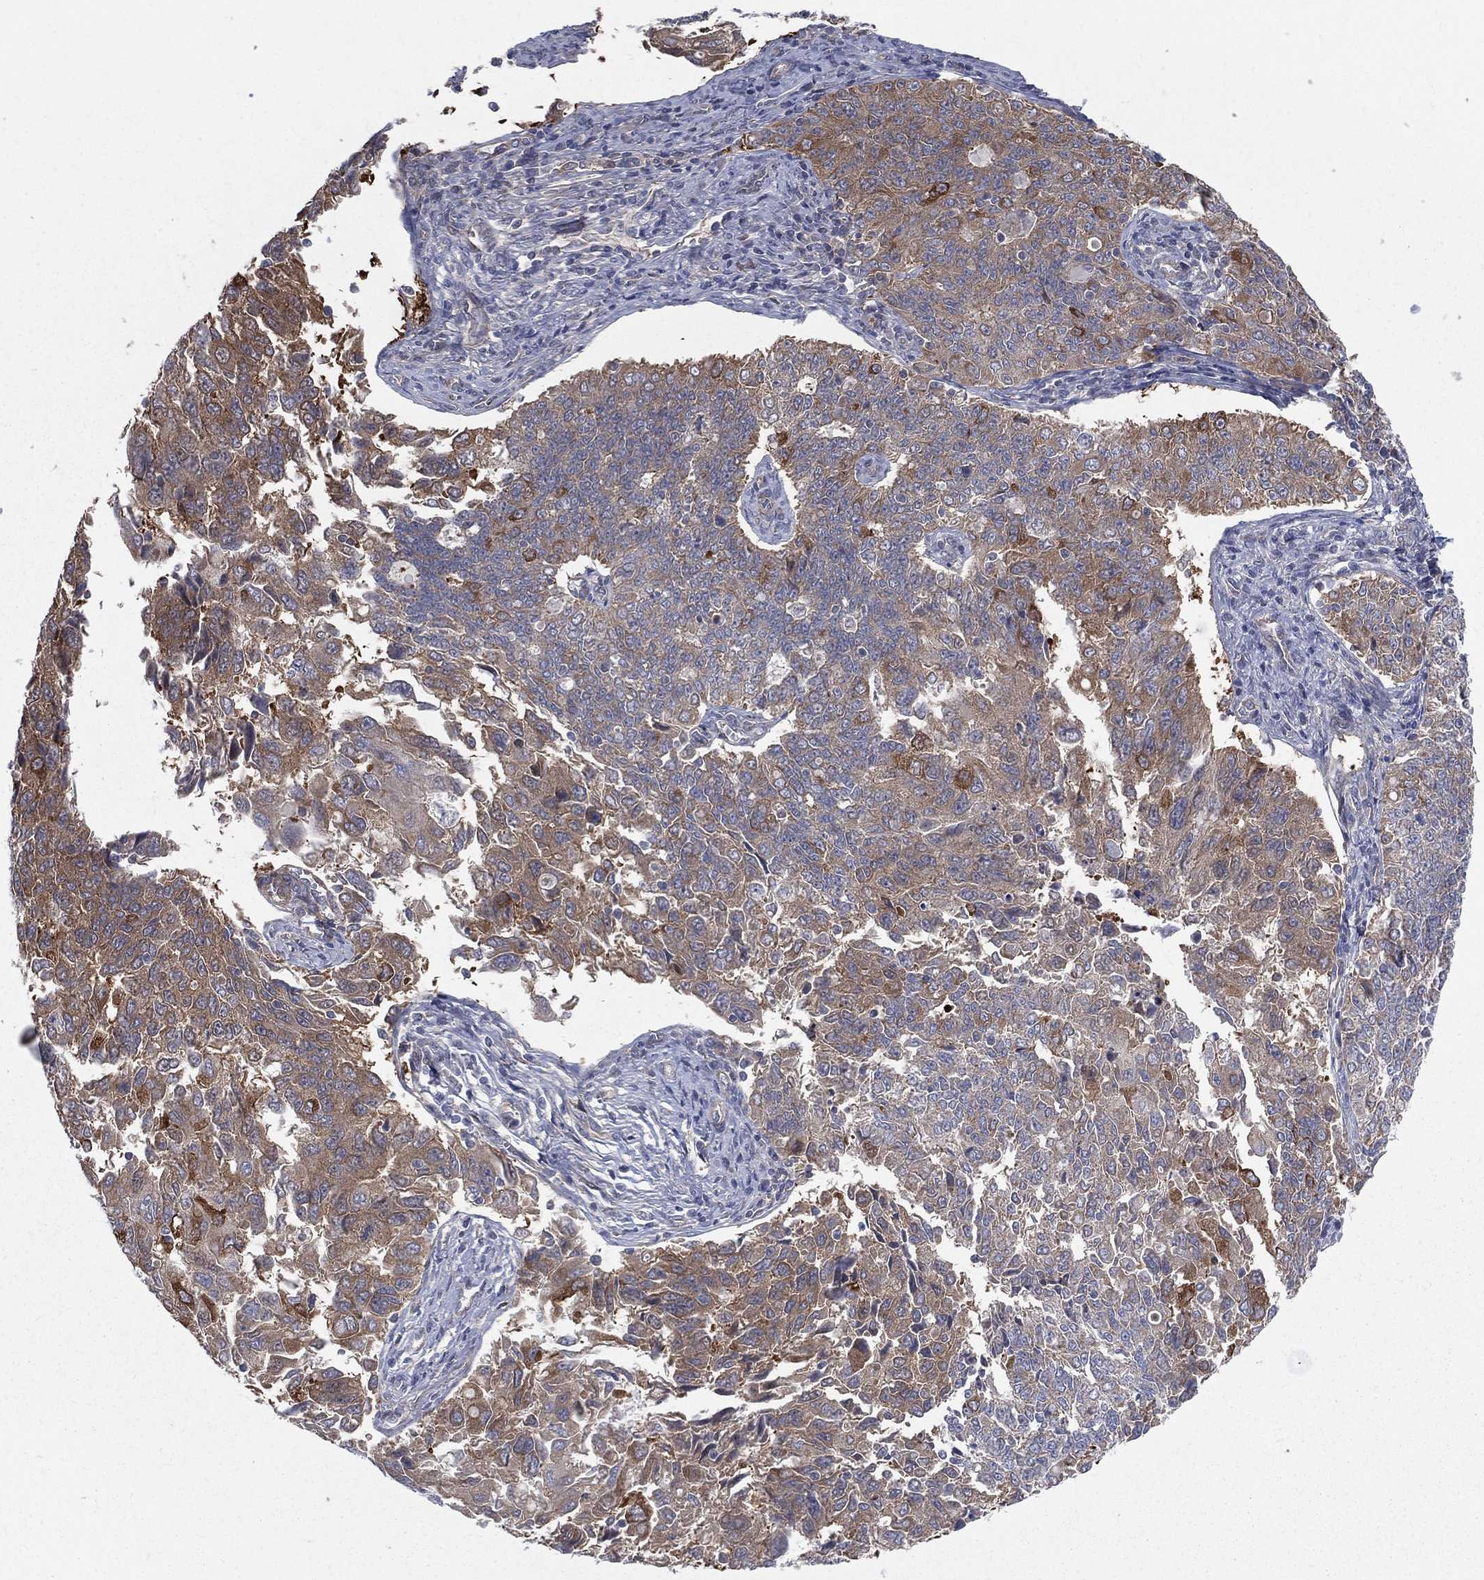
{"staining": {"intensity": "moderate", "quantity": "25%-75%", "location": "cytoplasmic/membranous"}, "tissue": "endometrial cancer", "cell_type": "Tumor cells", "image_type": "cancer", "snomed": [{"axis": "morphology", "description": "Adenocarcinoma, NOS"}, {"axis": "topography", "description": "Endometrium"}], "caption": "Moderate cytoplasmic/membranous protein expression is seen in approximately 25%-75% of tumor cells in adenocarcinoma (endometrial).", "gene": "POMZP3", "patient": {"sex": "female", "age": 43}}